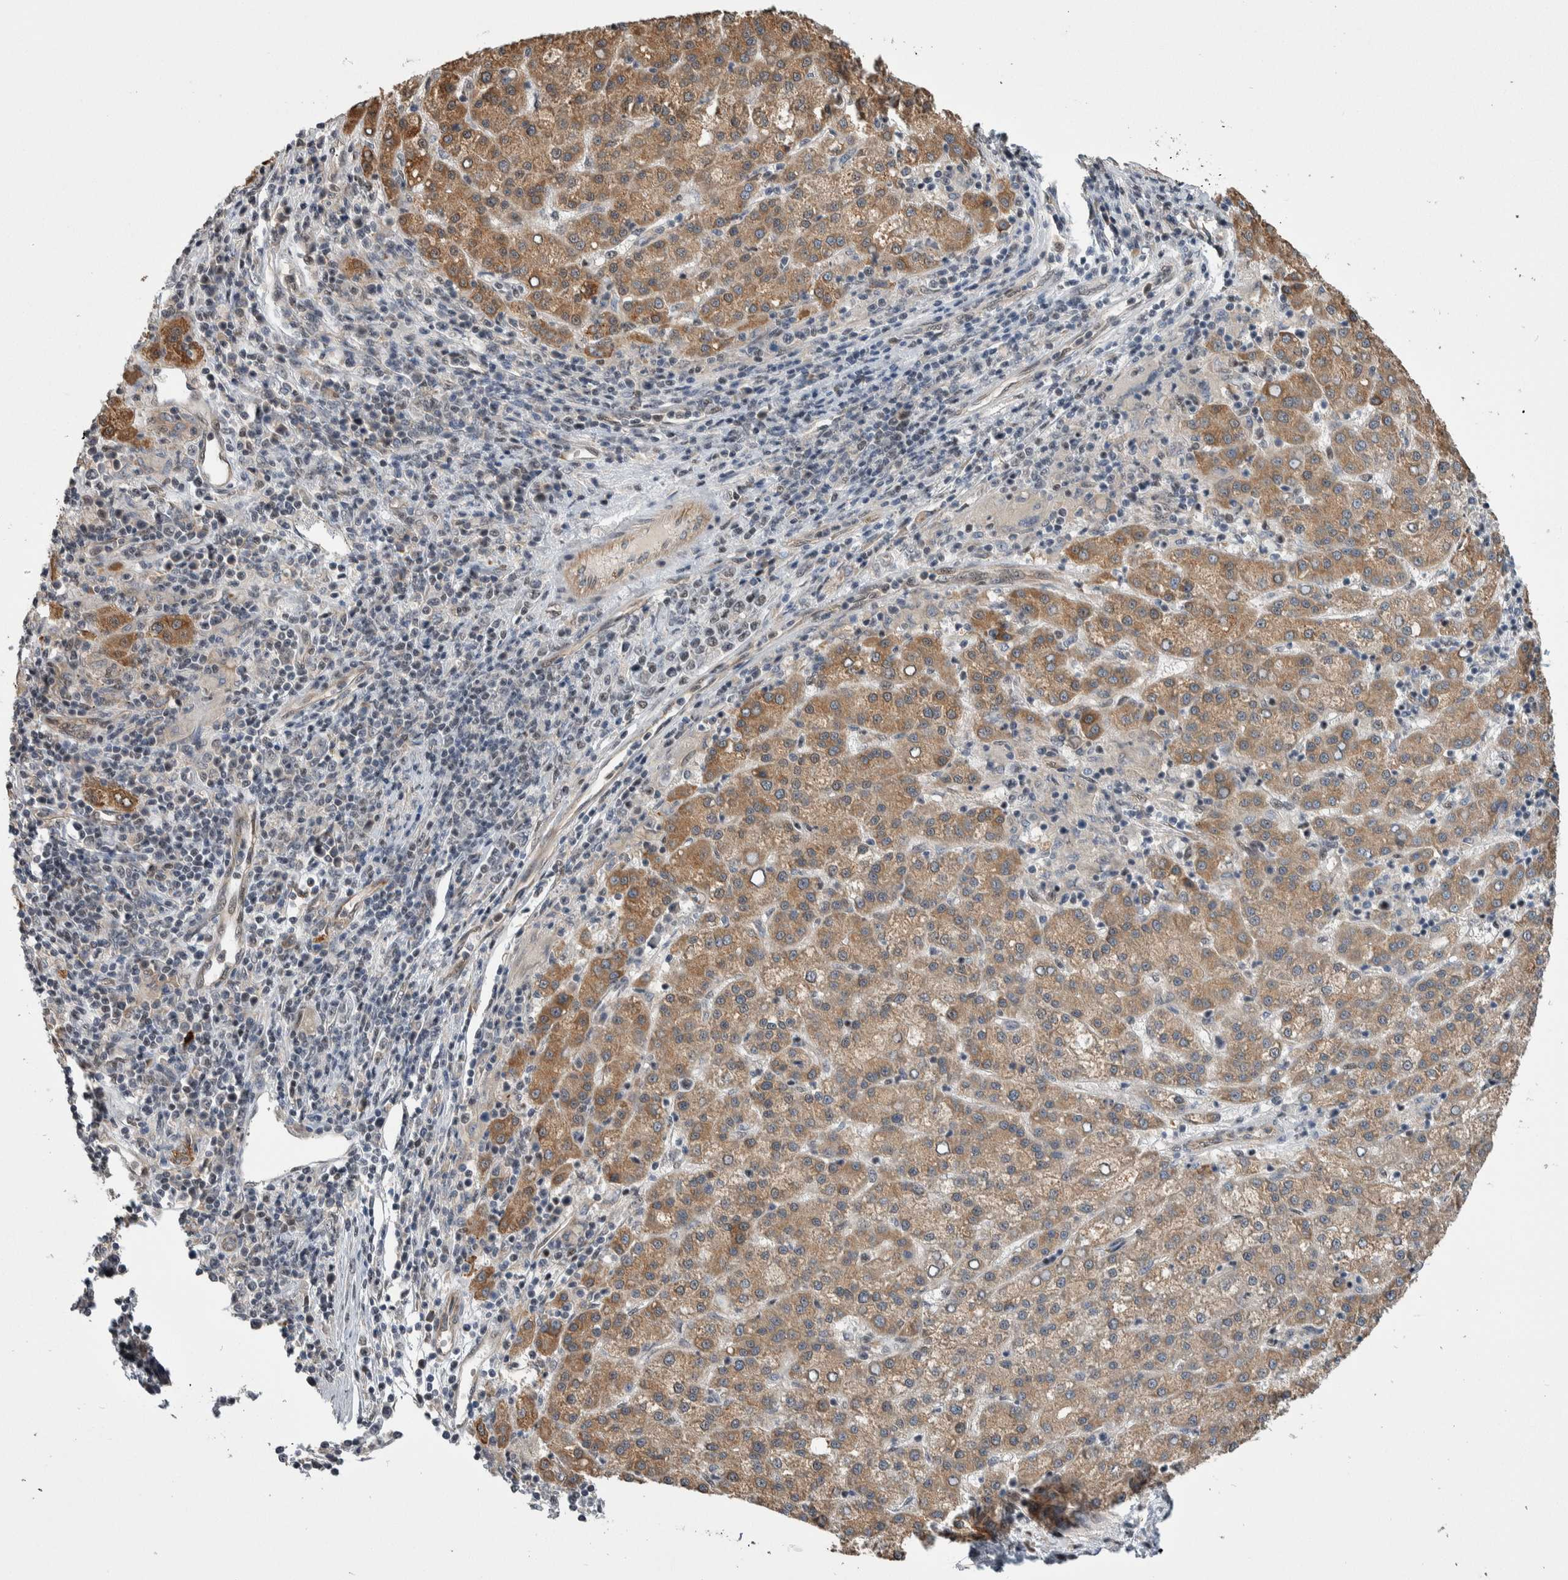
{"staining": {"intensity": "weak", "quantity": ">75%", "location": "cytoplasmic/membranous"}, "tissue": "liver cancer", "cell_type": "Tumor cells", "image_type": "cancer", "snomed": [{"axis": "morphology", "description": "Carcinoma, Hepatocellular, NOS"}, {"axis": "topography", "description": "Liver"}], "caption": "Immunohistochemistry image of neoplastic tissue: liver hepatocellular carcinoma stained using immunohistochemistry (IHC) shows low levels of weak protein expression localized specifically in the cytoplasmic/membranous of tumor cells, appearing as a cytoplasmic/membranous brown color.", "gene": "PRDM4", "patient": {"sex": "female", "age": 58}}